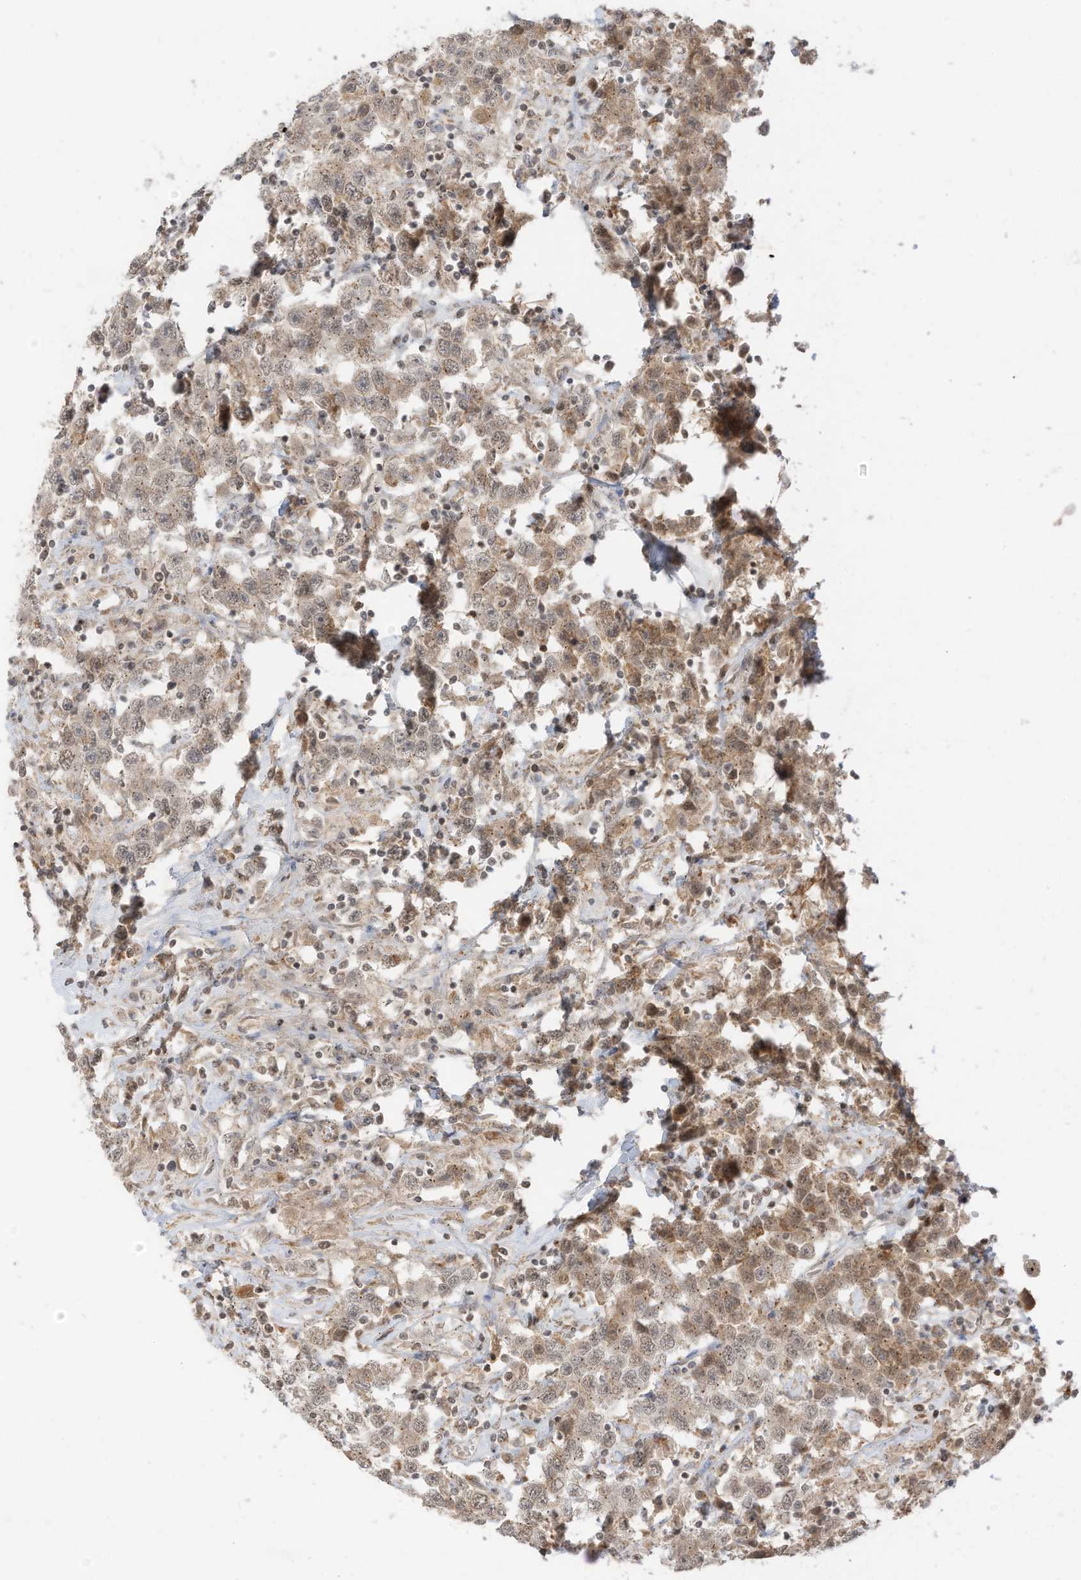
{"staining": {"intensity": "moderate", "quantity": "25%-75%", "location": "cytoplasmic/membranous"}, "tissue": "testis cancer", "cell_type": "Tumor cells", "image_type": "cancer", "snomed": [{"axis": "morphology", "description": "Seminoma, NOS"}, {"axis": "topography", "description": "Testis"}], "caption": "Immunohistochemical staining of human testis cancer reveals moderate cytoplasmic/membranous protein staining in about 25%-75% of tumor cells.", "gene": "N4BP3", "patient": {"sex": "male", "age": 41}}